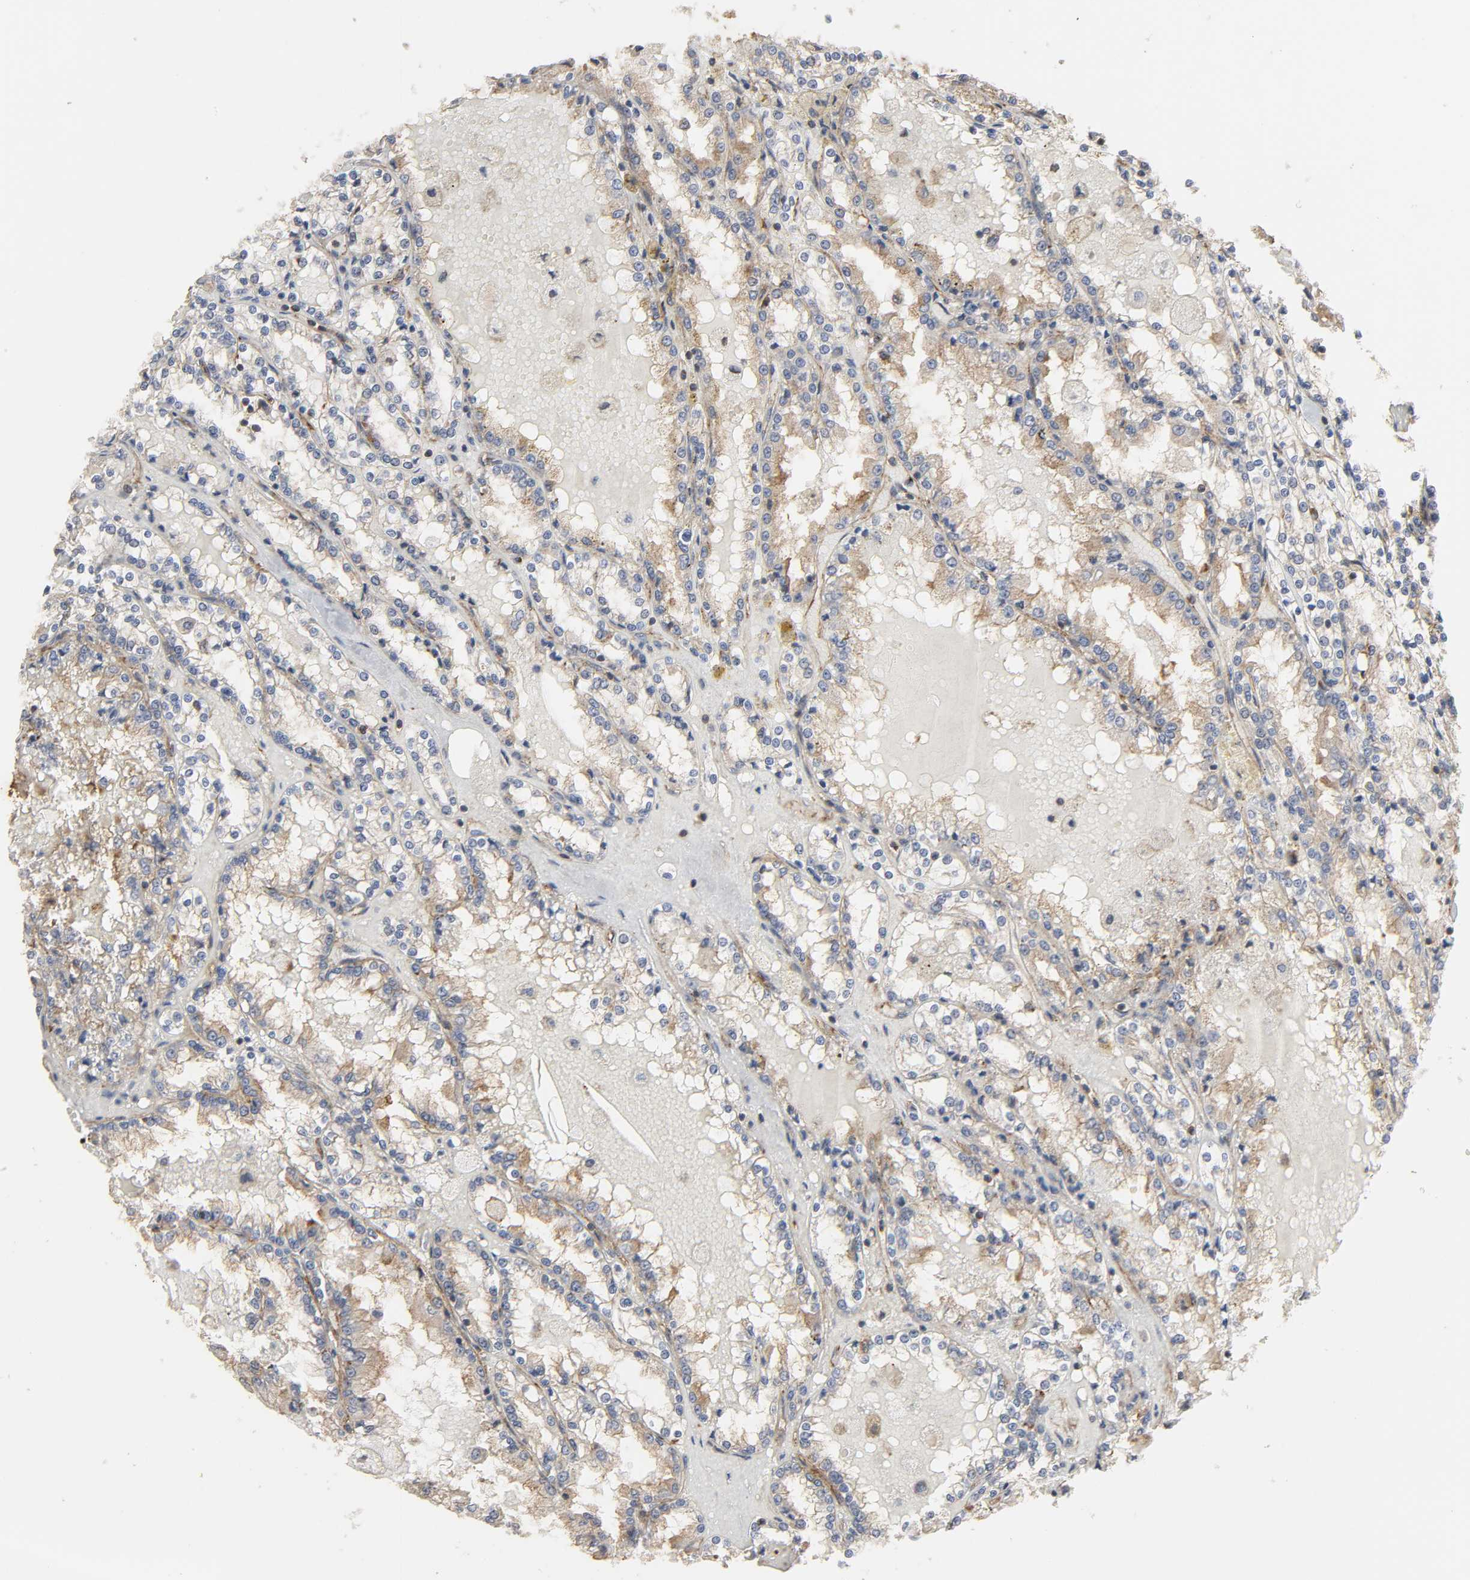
{"staining": {"intensity": "moderate", "quantity": ">75%", "location": "cytoplasmic/membranous"}, "tissue": "renal cancer", "cell_type": "Tumor cells", "image_type": "cancer", "snomed": [{"axis": "morphology", "description": "Adenocarcinoma, NOS"}, {"axis": "topography", "description": "Kidney"}], "caption": "Immunohistochemical staining of human renal adenocarcinoma reveals medium levels of moderate cytoplasmic/membranous protein positivity in approximately >75% of tumor cells. (Brightfield microscopy of DAB IHC at high magnification).", "gene": "SH3GLB1", "patient": {"sex": "female", "age": 56}}